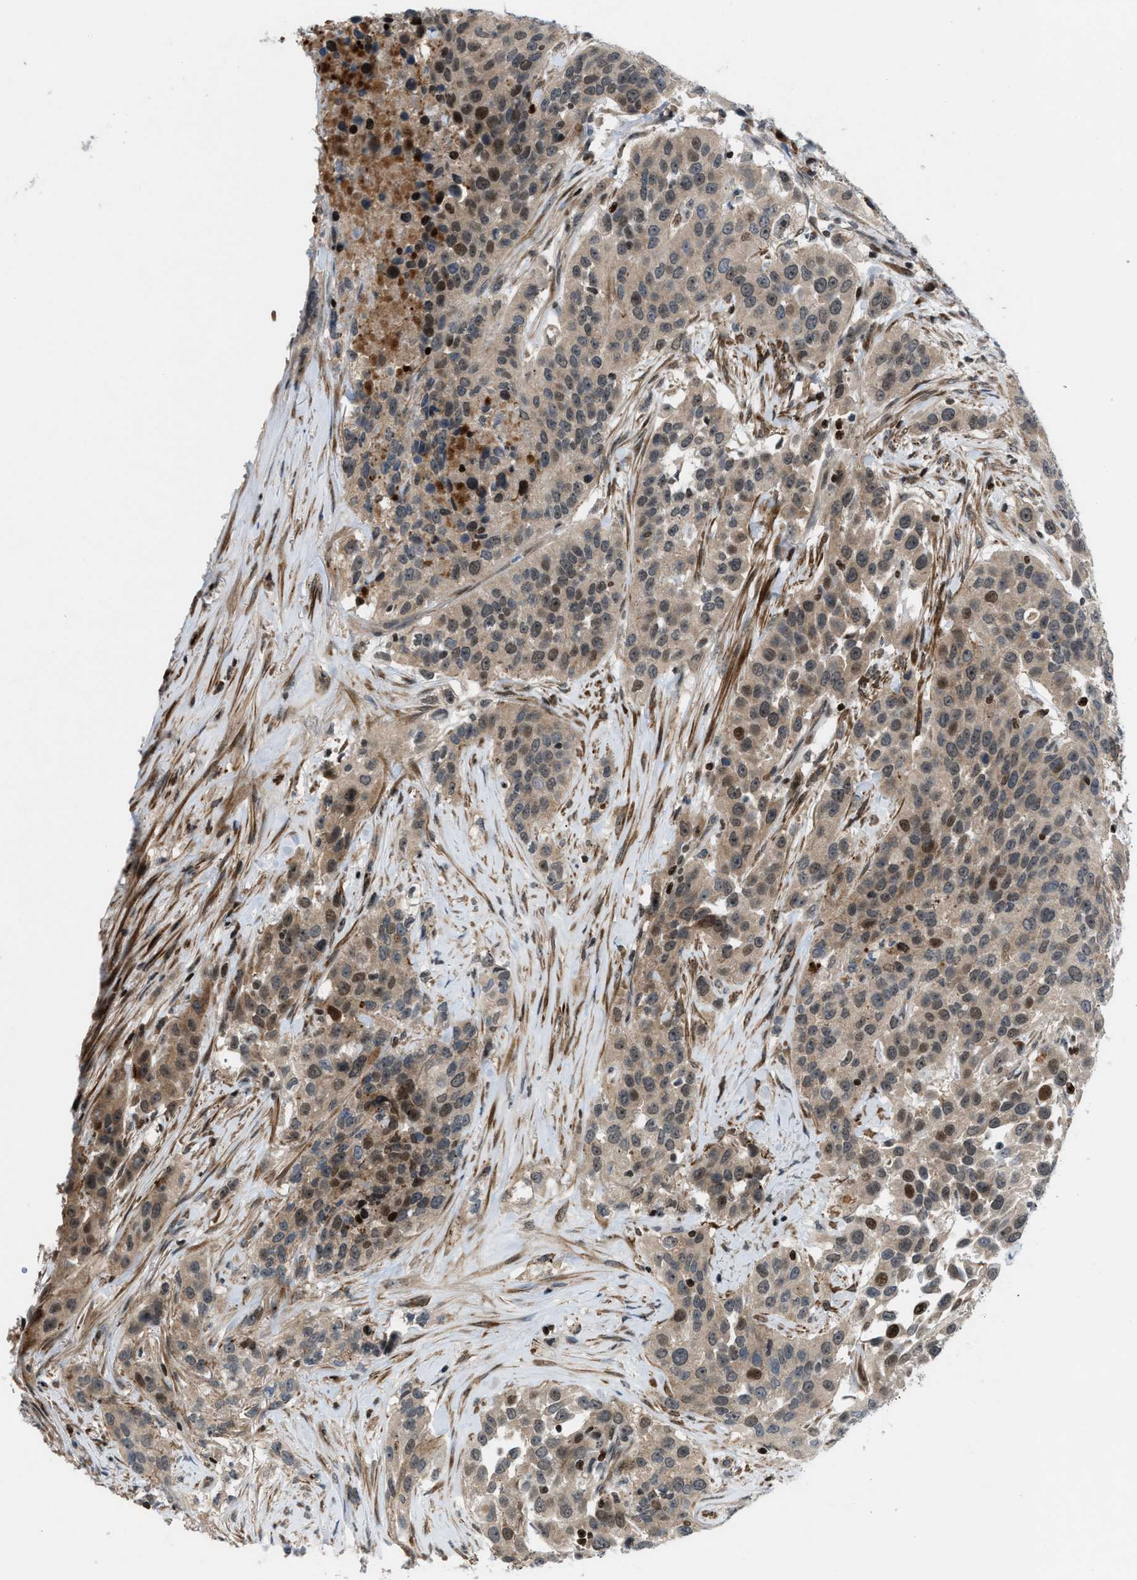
{"staining": {"intensity": "weak", "quantity": ">75%", "location": "cytoplasmic/membranous,nuclear"}, "tissue": "urothelial cancer", "cell_type": "Tumor cells", "image_type": "cancer", "snomed": [{"axis": "morphology", "description": "Urothelial carcinoma, High grade"}, {"axis": "topography", "description": "Urinary bladder"}], "caption": "The histopathology image demonstrates staining of urothelial carcinoma (high-grade), revealing weak cytoplasmic/membranous and nuclear protein expression (brown color) within tumor cells. (DAB = brown stain, brightfield microscopy at high magnification).", "gene": "ZNF276", "patient": {"sex": "female", "age": 80}}